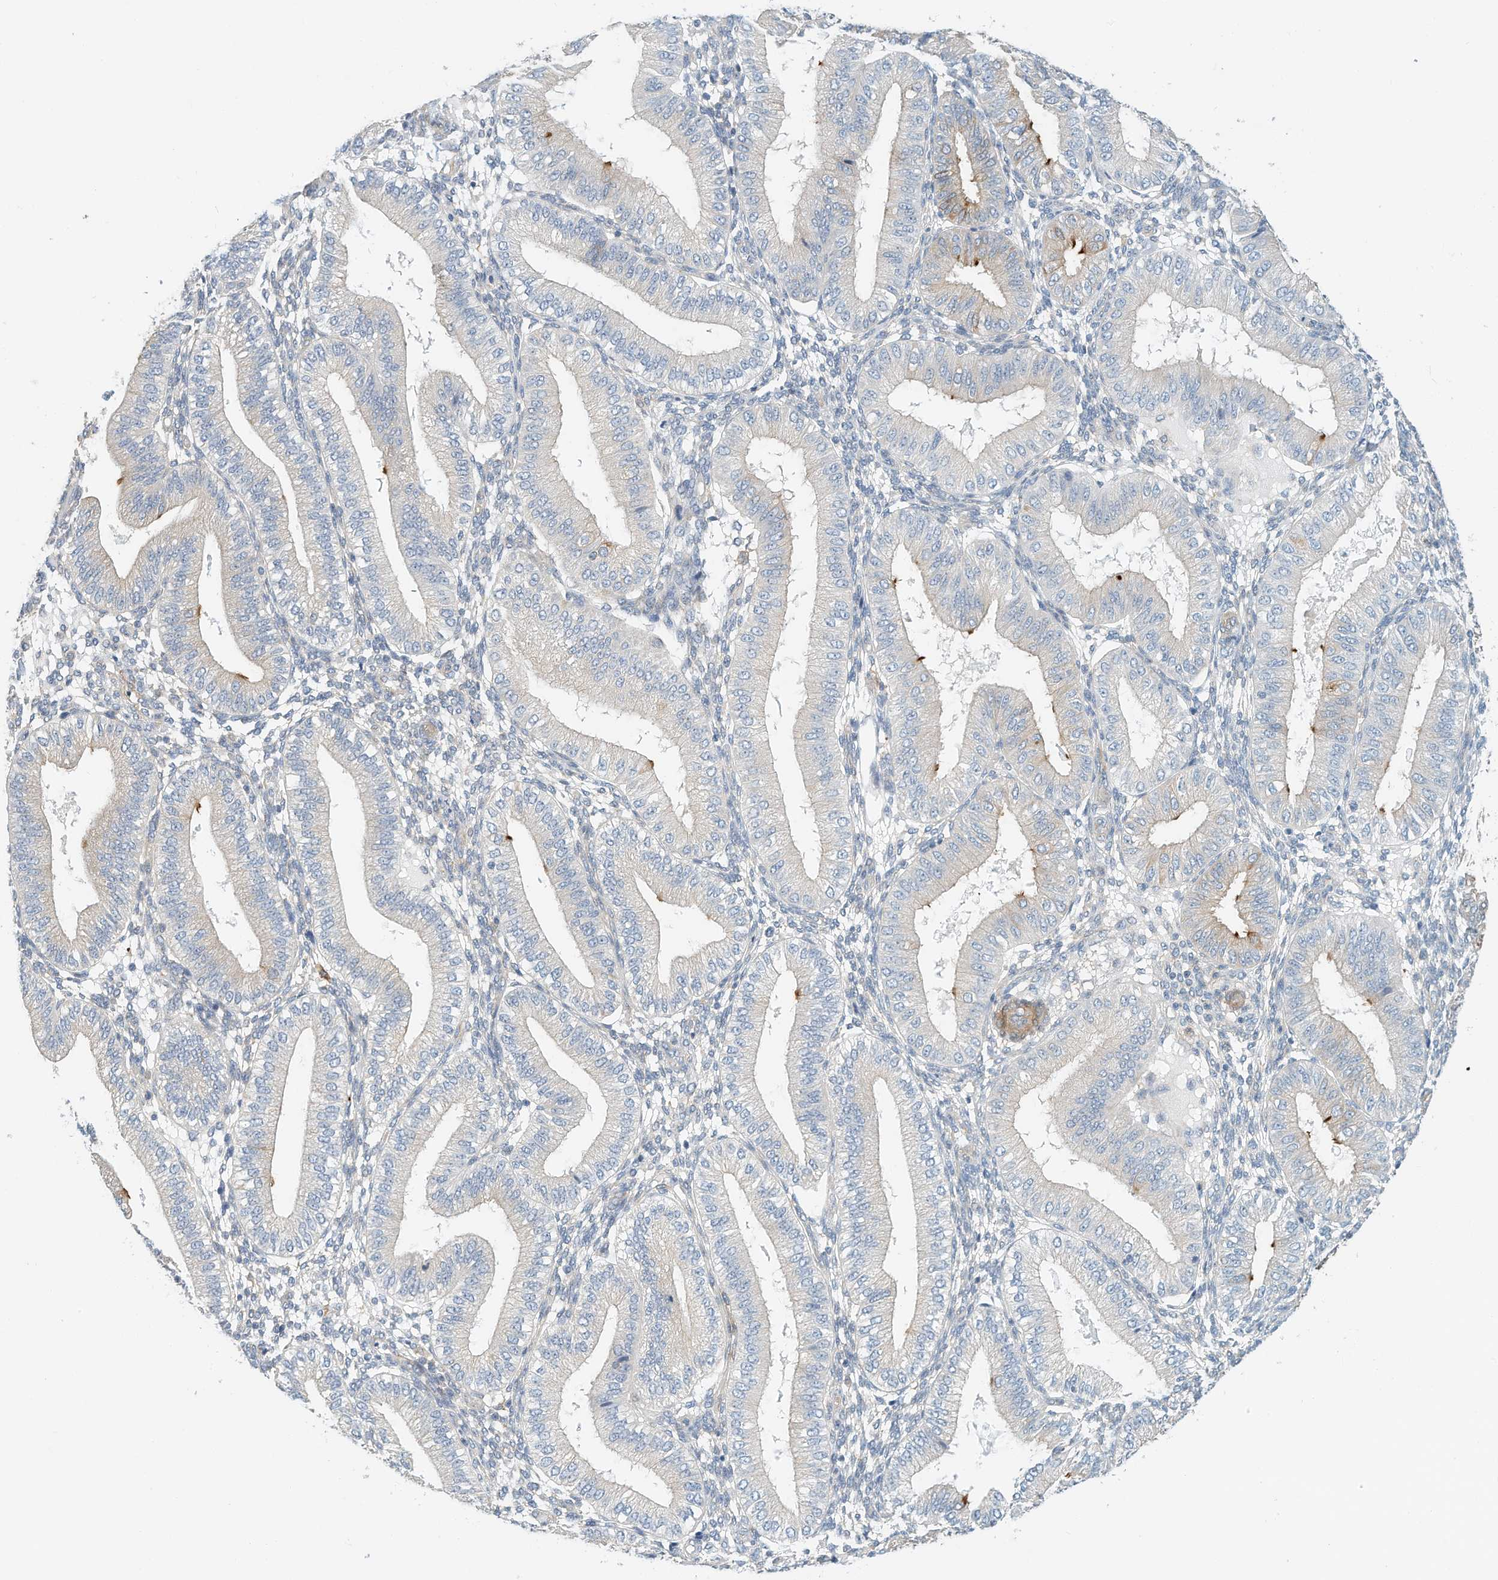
{"staining": {"intensity": "negative", "quantity": "none", "location": "none"}, "tissue": "endometrium", "cell_type": "Cells in endometrial stroma", "image_type": "normal", "snomed": [{"axis": "morphology", "description": "Normal tissue, NOS"}, {"axis": "topography", "description": "Endometrium"}], "caption": "IHC histopathology image of benign endometrium: human endometrium stained with DAB (3,3'-diaminobenzidine) reveals no significant protein staining in cells in endometrial stroma. (DAB immunohistochemistry (IHC) with hematoxylin counter stain).", "gene": "MICAL1", "patient": {"sex": "female", "age": 39}}